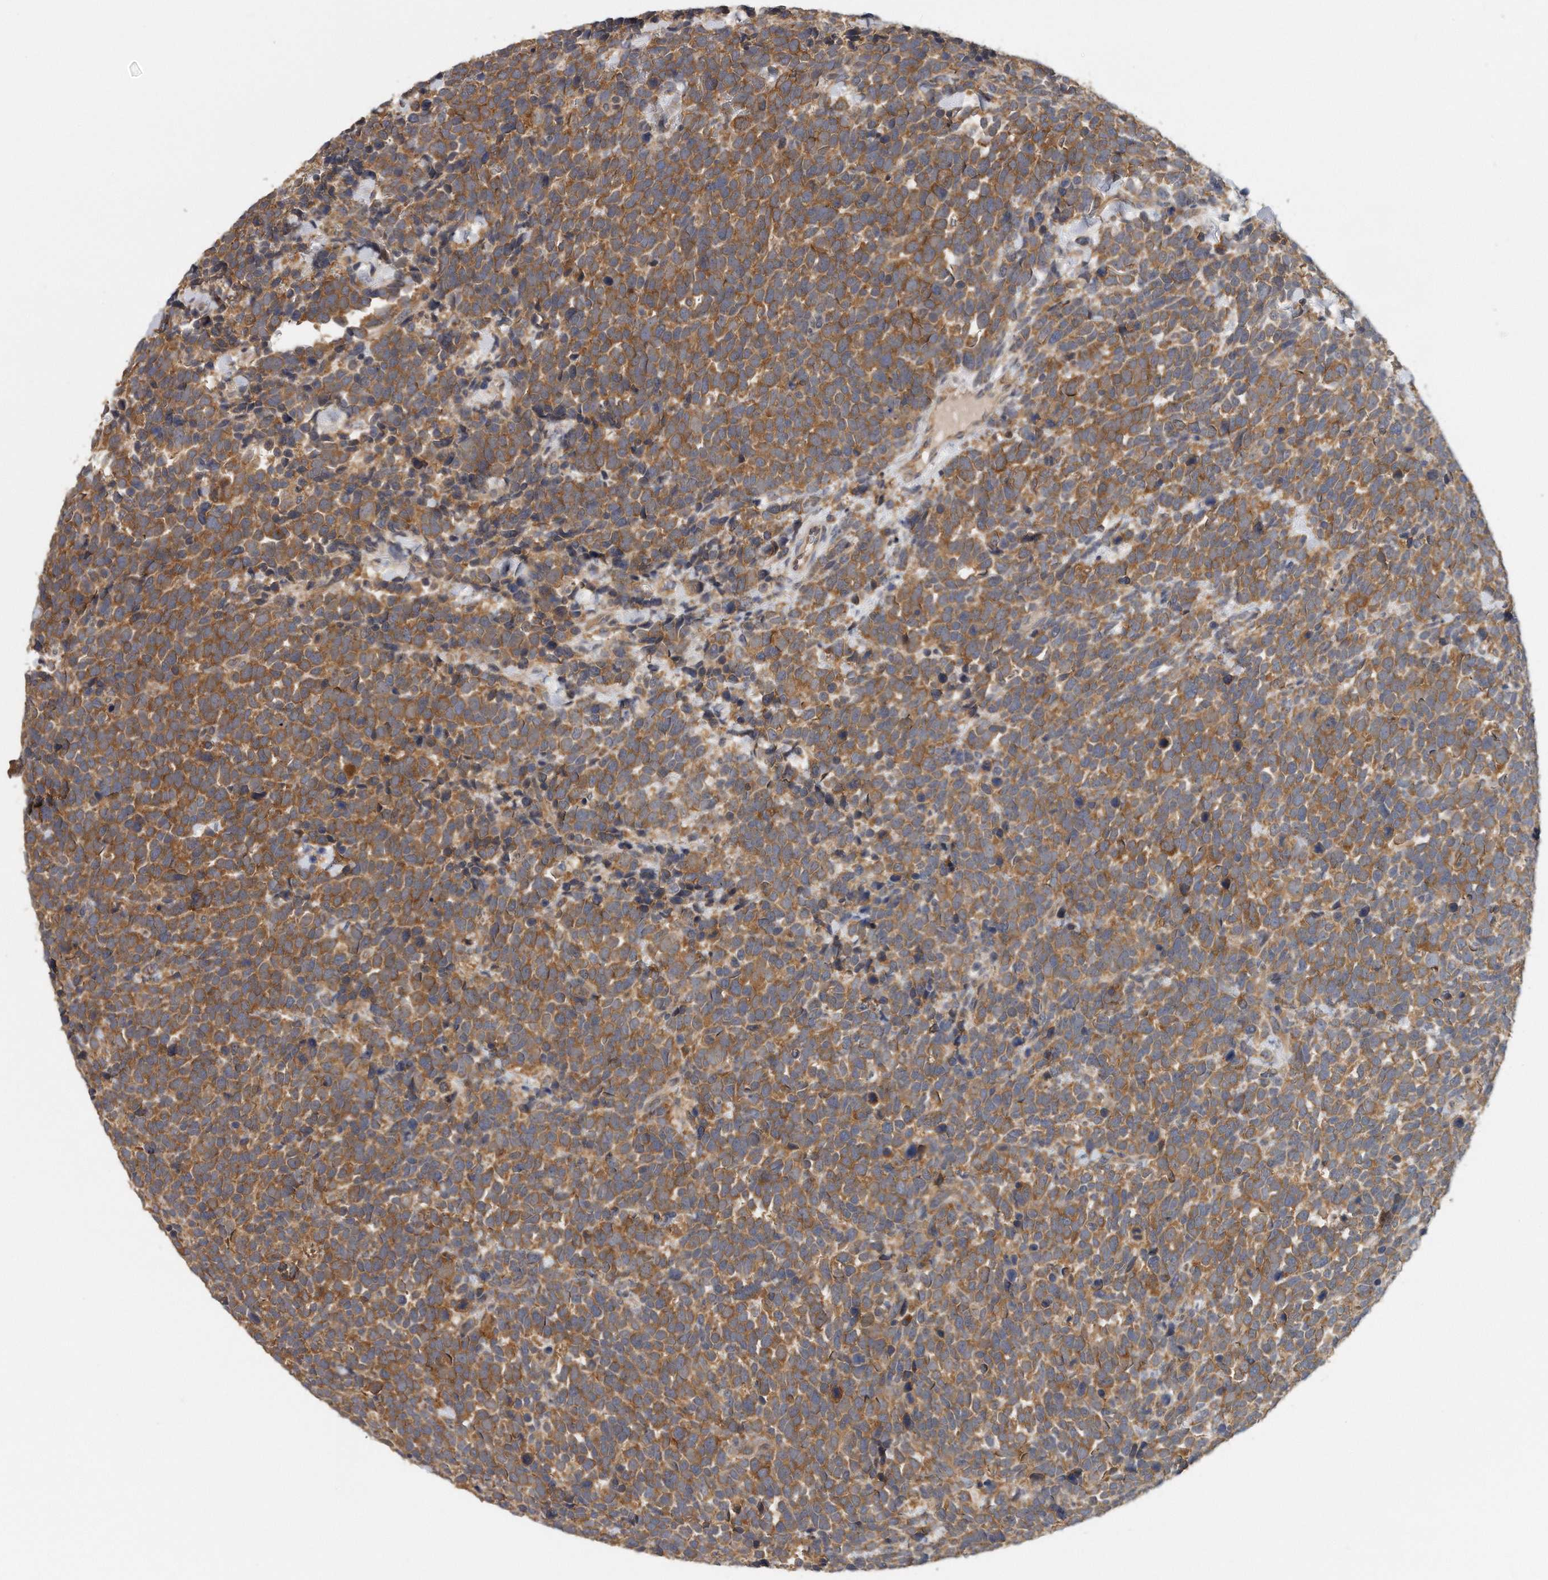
{"staining": {"intensity": "moderate", "quantity": ">75%", "location": "cytoplasmic/membranous"}, "tissue": "urothelial cancer", "cell_type": "Tumor cells", "image_type": "cancer", "snomed": [{"axis": "morphology", "description": "Urothelial carcinoma, High grade"}, {"axis": "topography", "description": "Urinary bladder"}], "caption": "A medium amount of moderate cytoplasmic/membranous staining is seen in about >75% of tumor cells in urothelial carcinoma (high-grade) tissue.", "gene": "EIF3I", "patient": {"sex": "female", "age": 82}}